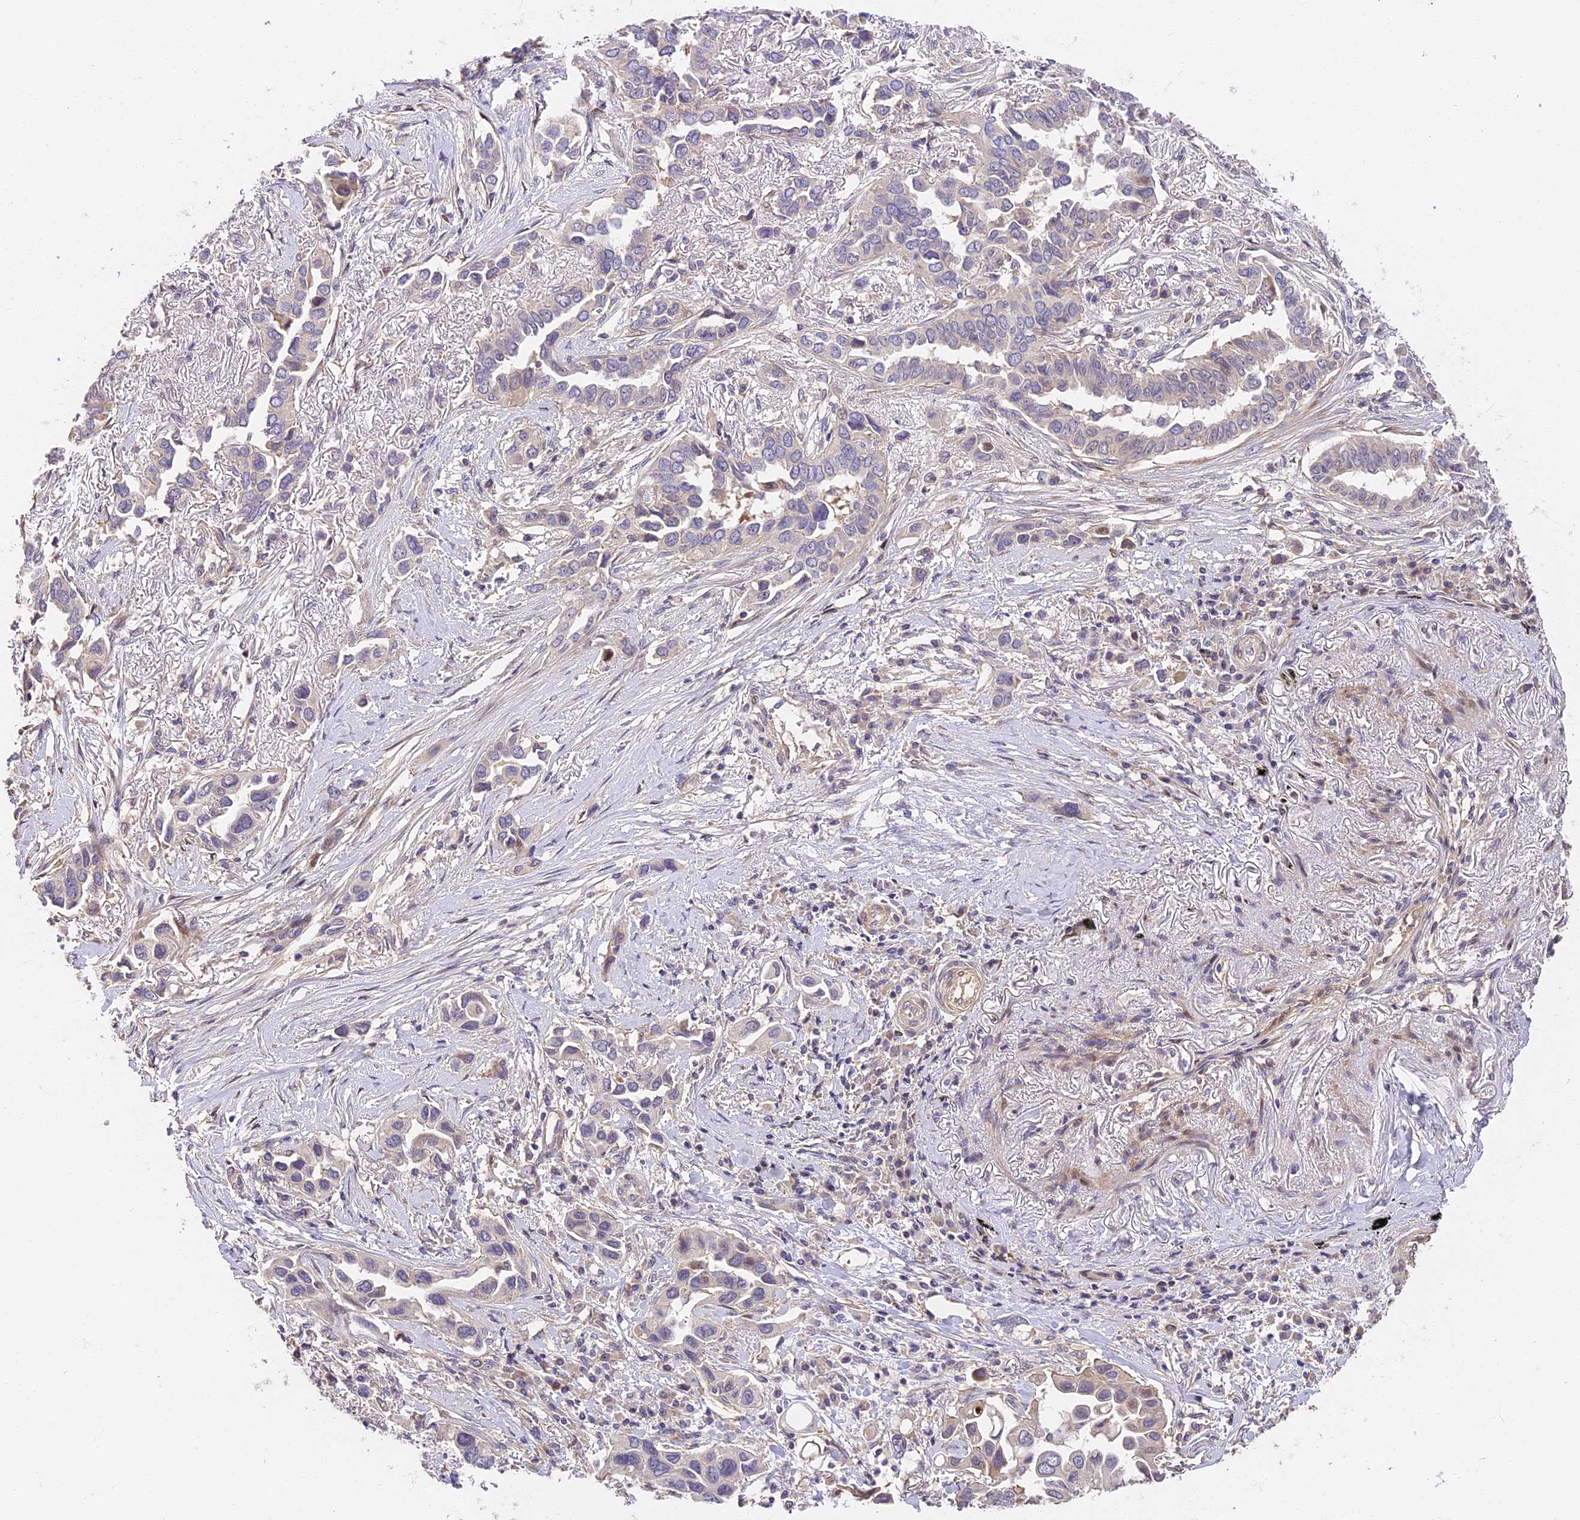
{"staining": {"intensity": "negative", "quantity": "none", "location": "none"}, "tissue": "lung cancer", "cell_type": "Tumor cells", "image_type": "cancer", "snomed": [{"axis": "morphology", "description": "Adenocarcinoma, NOS"}, {"axis": "topography", "description": "Lung"}], "caption": "DAB (3,3'-diaminobenzidine) immunohistochemical staining of human lung adenocarcinoma demonstrates no significant positivity in tumor cells.", "gene": "ARHGAP17", "patient": {"sex": "female", "age": 76}}